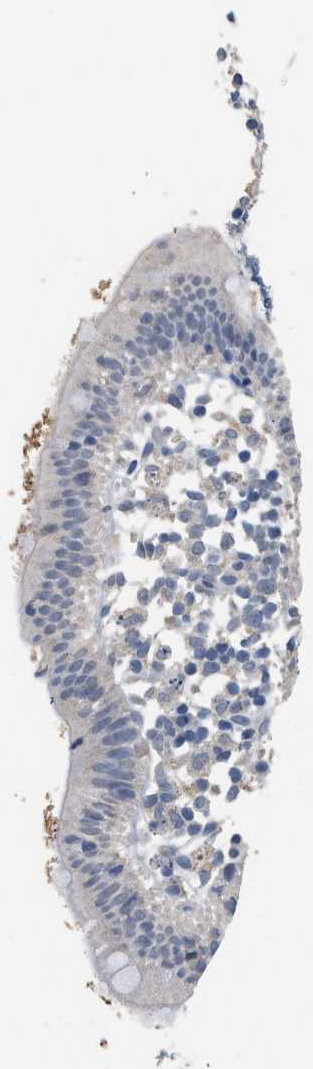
{"staining": {"intensity": "negative", "quantity": "none", "location": "none"}, "tissue": "appendix", "cell_type": "Glandular cells", "image_type": "normal", "snomed": [{"axis": "morphology", "description": "Normal tissue, NOS"}, {"axis": "topography", "description": "Appendix"}], "caption": "This is an immunohistochemistry micrograph of unremarkable human appendix. There is no staining in glandular cells.", "gene": "CSF3R", "patient": {"sex": "female", "age": 20}}